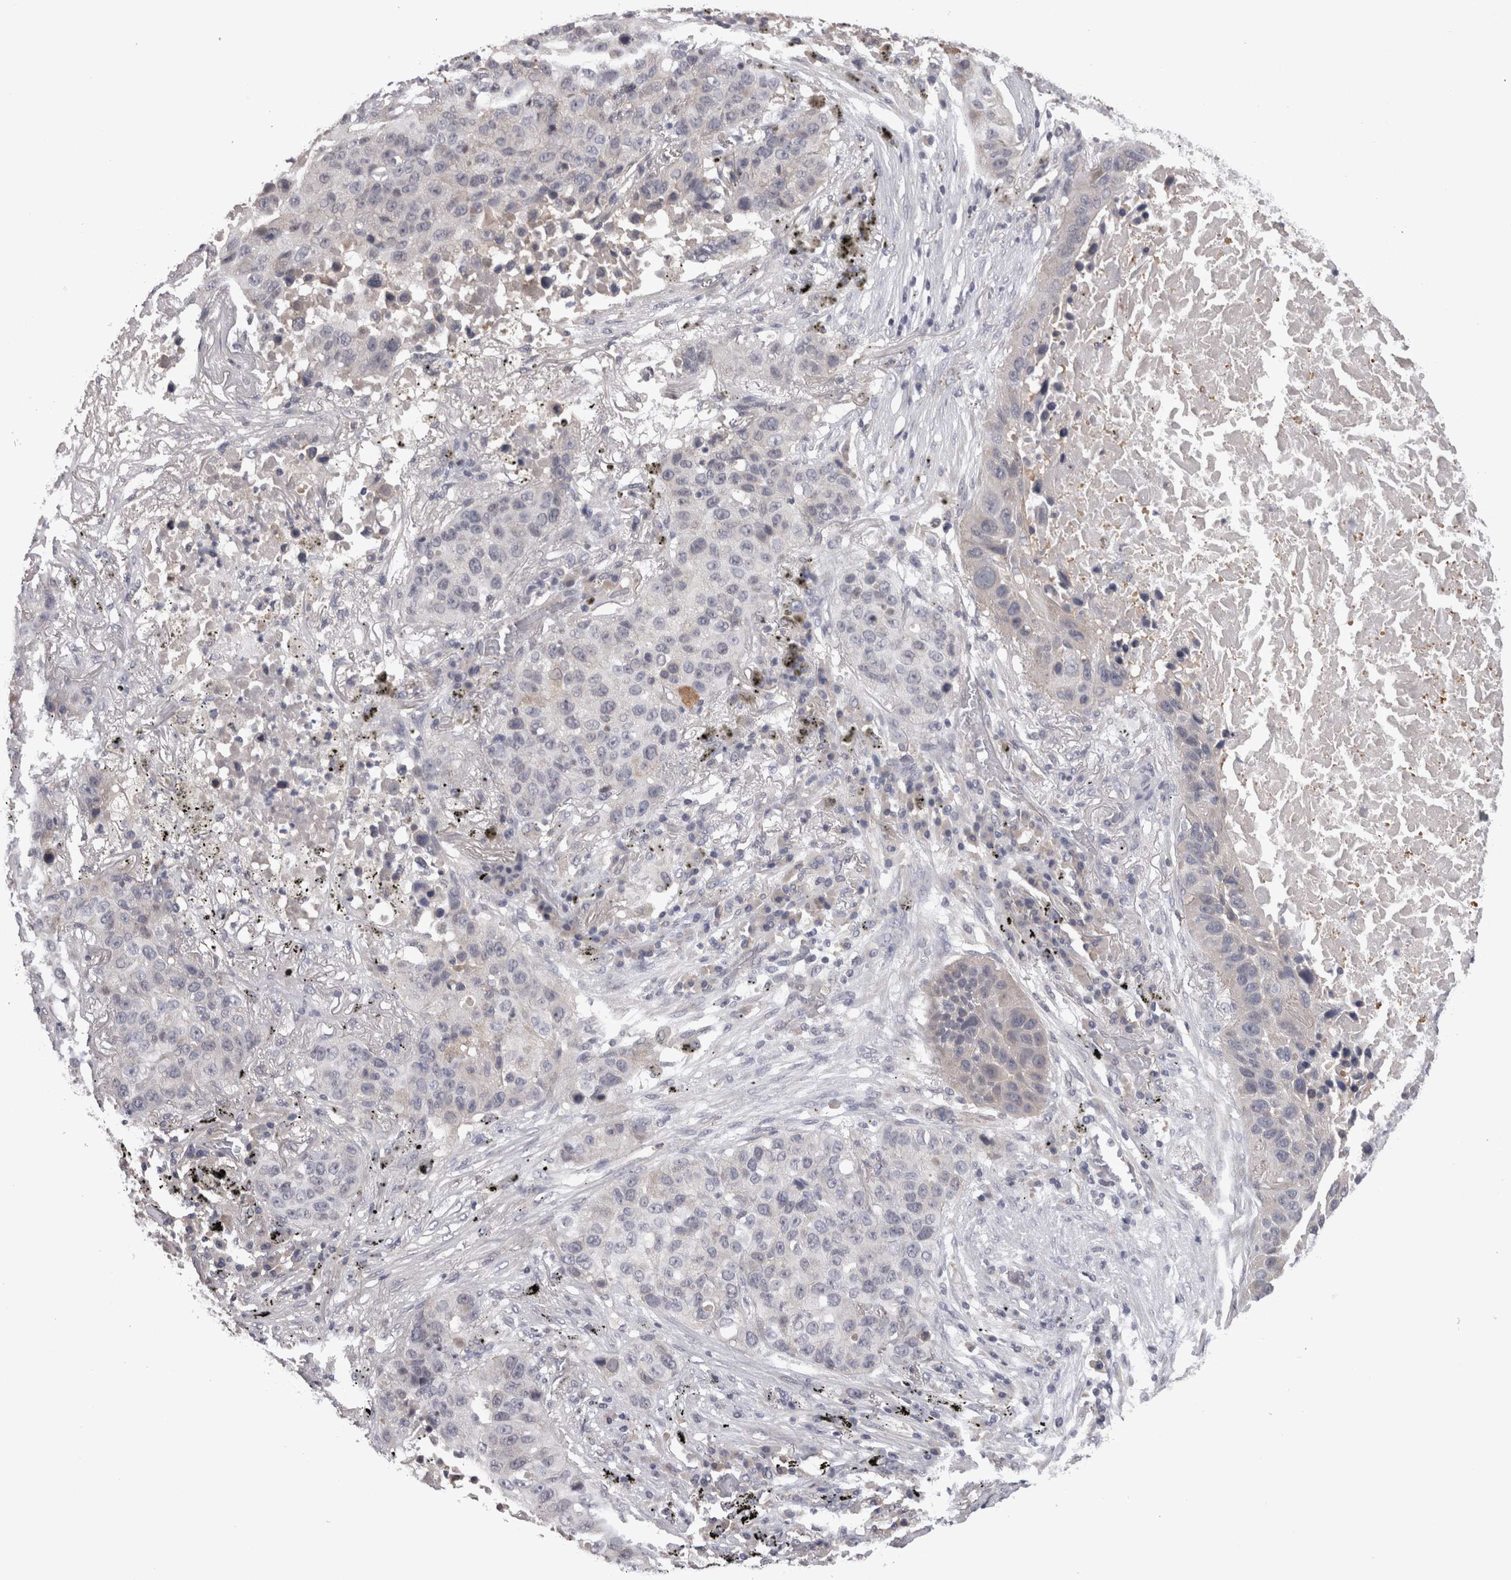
{"staining": {"intensity": "moderate", "quantity": "<25%", "location": "cytoplasmic/membranous"}, "tissue": "lung cancer", "cell_type": "Tumor cells", "image_type": "cancer", "snomed": [{"axis": "morphology", "description": "Squamous cell carcinoma, NOS"}, {"axis": "topography", "description": "Lung"}], "caption": "Immunohistochemistry (IHC) image of neoplastic tissue: human lung cancer (squamous cell carcinoma) stained using immunohistochemistry displays low levels of moderate protein expression localized specifically in the cytoplasmic/membranous of tumor cells, appearing as a cytoplasmic/membranous brown color.", "gene": "PON3", "patient": {"sex": "male", "age": 57}}